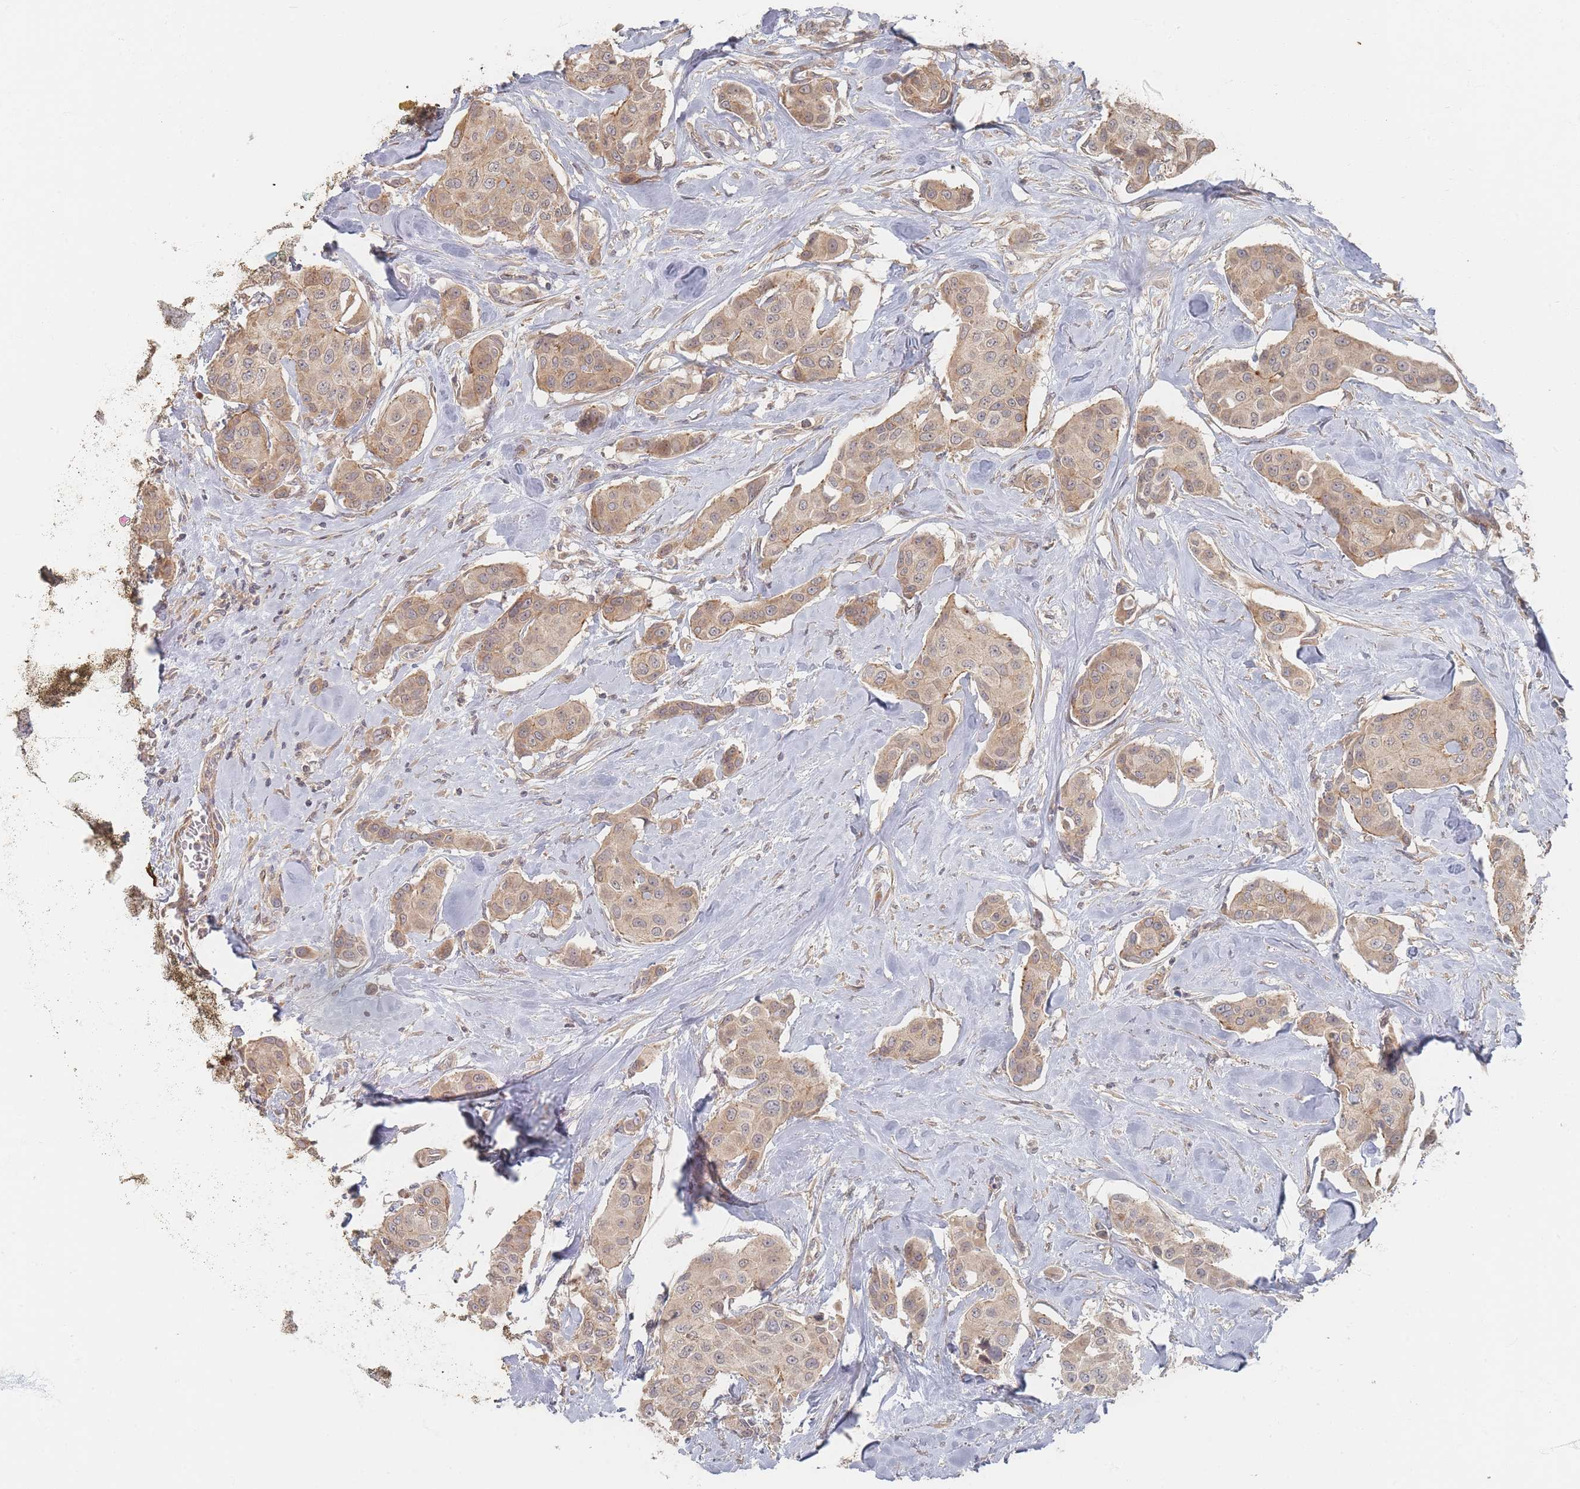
{"staining": {"intensity": "moderate", "quantity": ">75%", "location": "cytoplasmic/membranous"}, "tissue": "breast cancer", "cell_type": "Tumor cells", "image_type": "cancer", "snomed": [{"axis": "morphology", "description": "Duct carcinoma"}, {"axis": "topography", "description": "Breast"}, {"axis": "topography", "description": "Lymph node"}], "caption": "Breast infiltrating ductal carcinoma tissue displays moderate cytoplasmic/membranous expression in approximately >75% of tumor cells", "gene": "GLE1", "patient": {"sex": "female", "age": 80}}